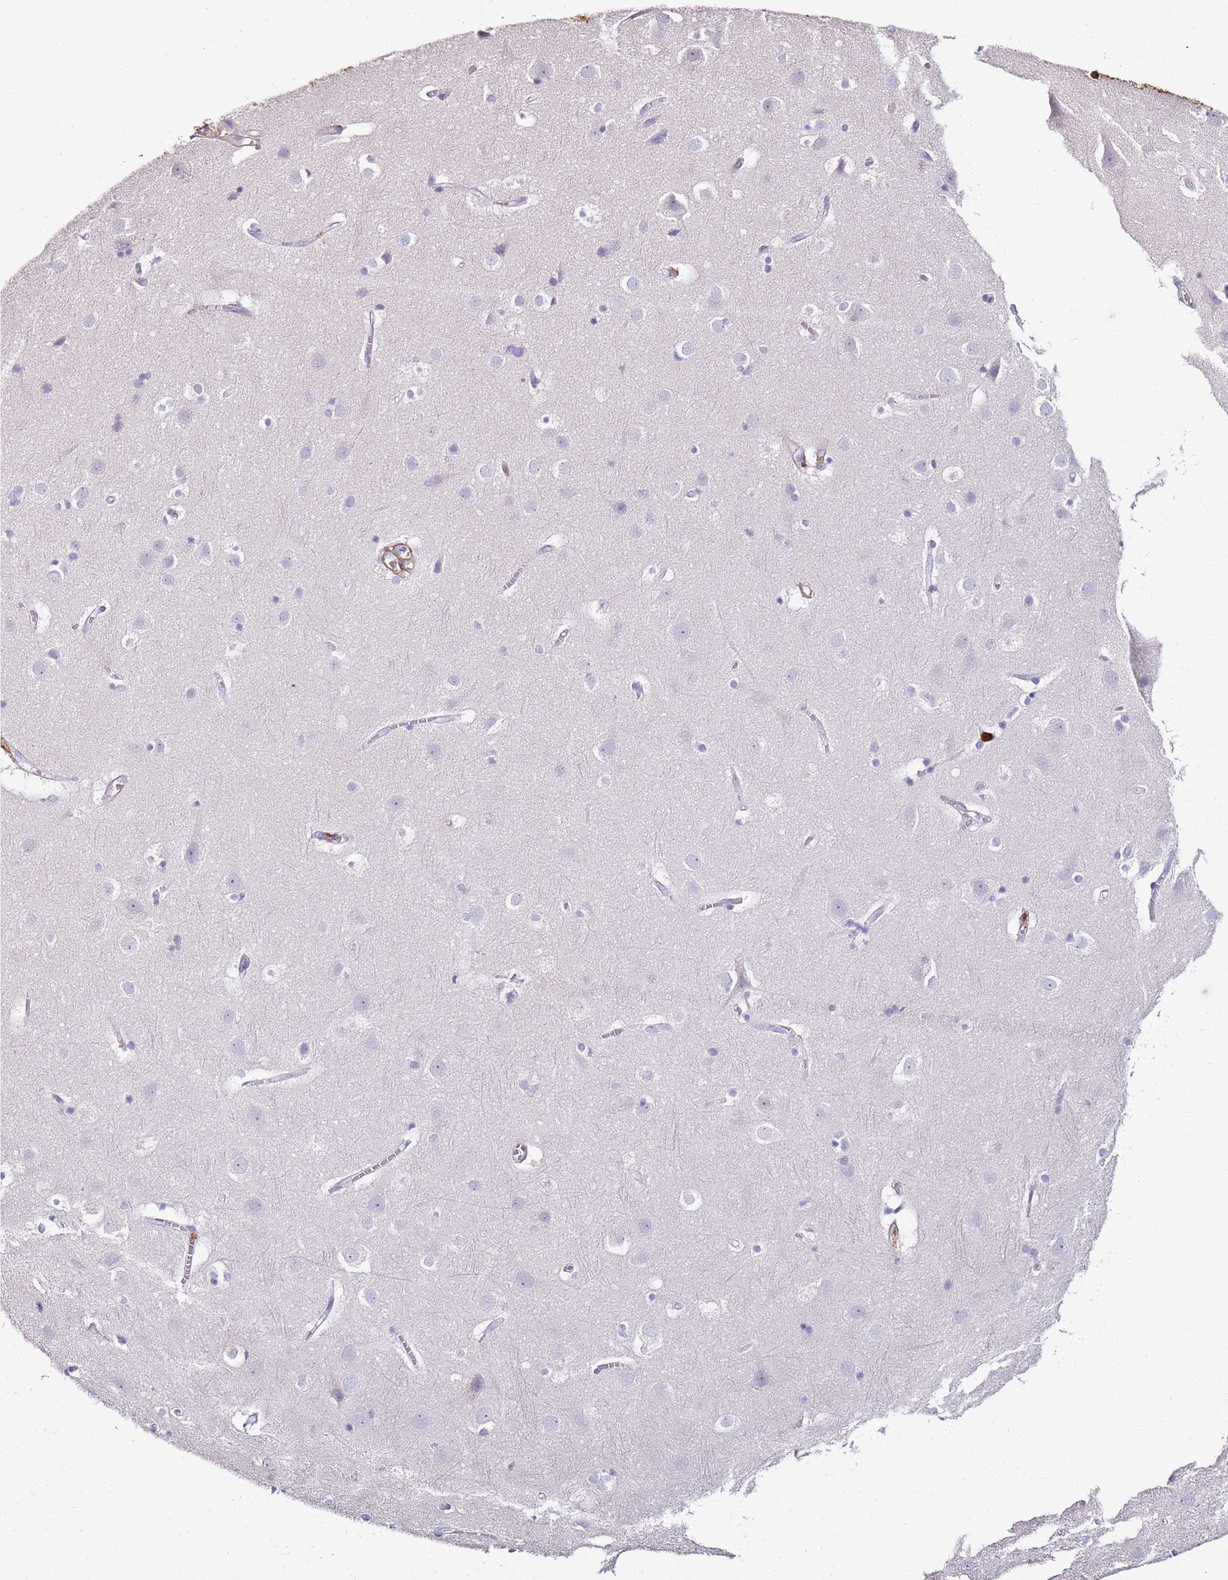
{"staining": {"intensity": "strong", "quantity": "<25%", "location": "cytoplasmic/membranous,nuclear"}, "tissue": "cerebral cortex", "cell_type": "Endothelial cells", "image_type": "normal", "snomed": [{"axis": "morphology", "description": "Normal tissue, NOS"}, {"axis": "topography", "description": "Cerebral cortex"}], "caption": "Protein staining of unremarkable cerebral cortex displays strong cytoplasmic/membranous,nuclear expression in approximately <25% of endothelial cells.", "gene": "S100A4", "patient": {"sex": "male", "age": 54}}